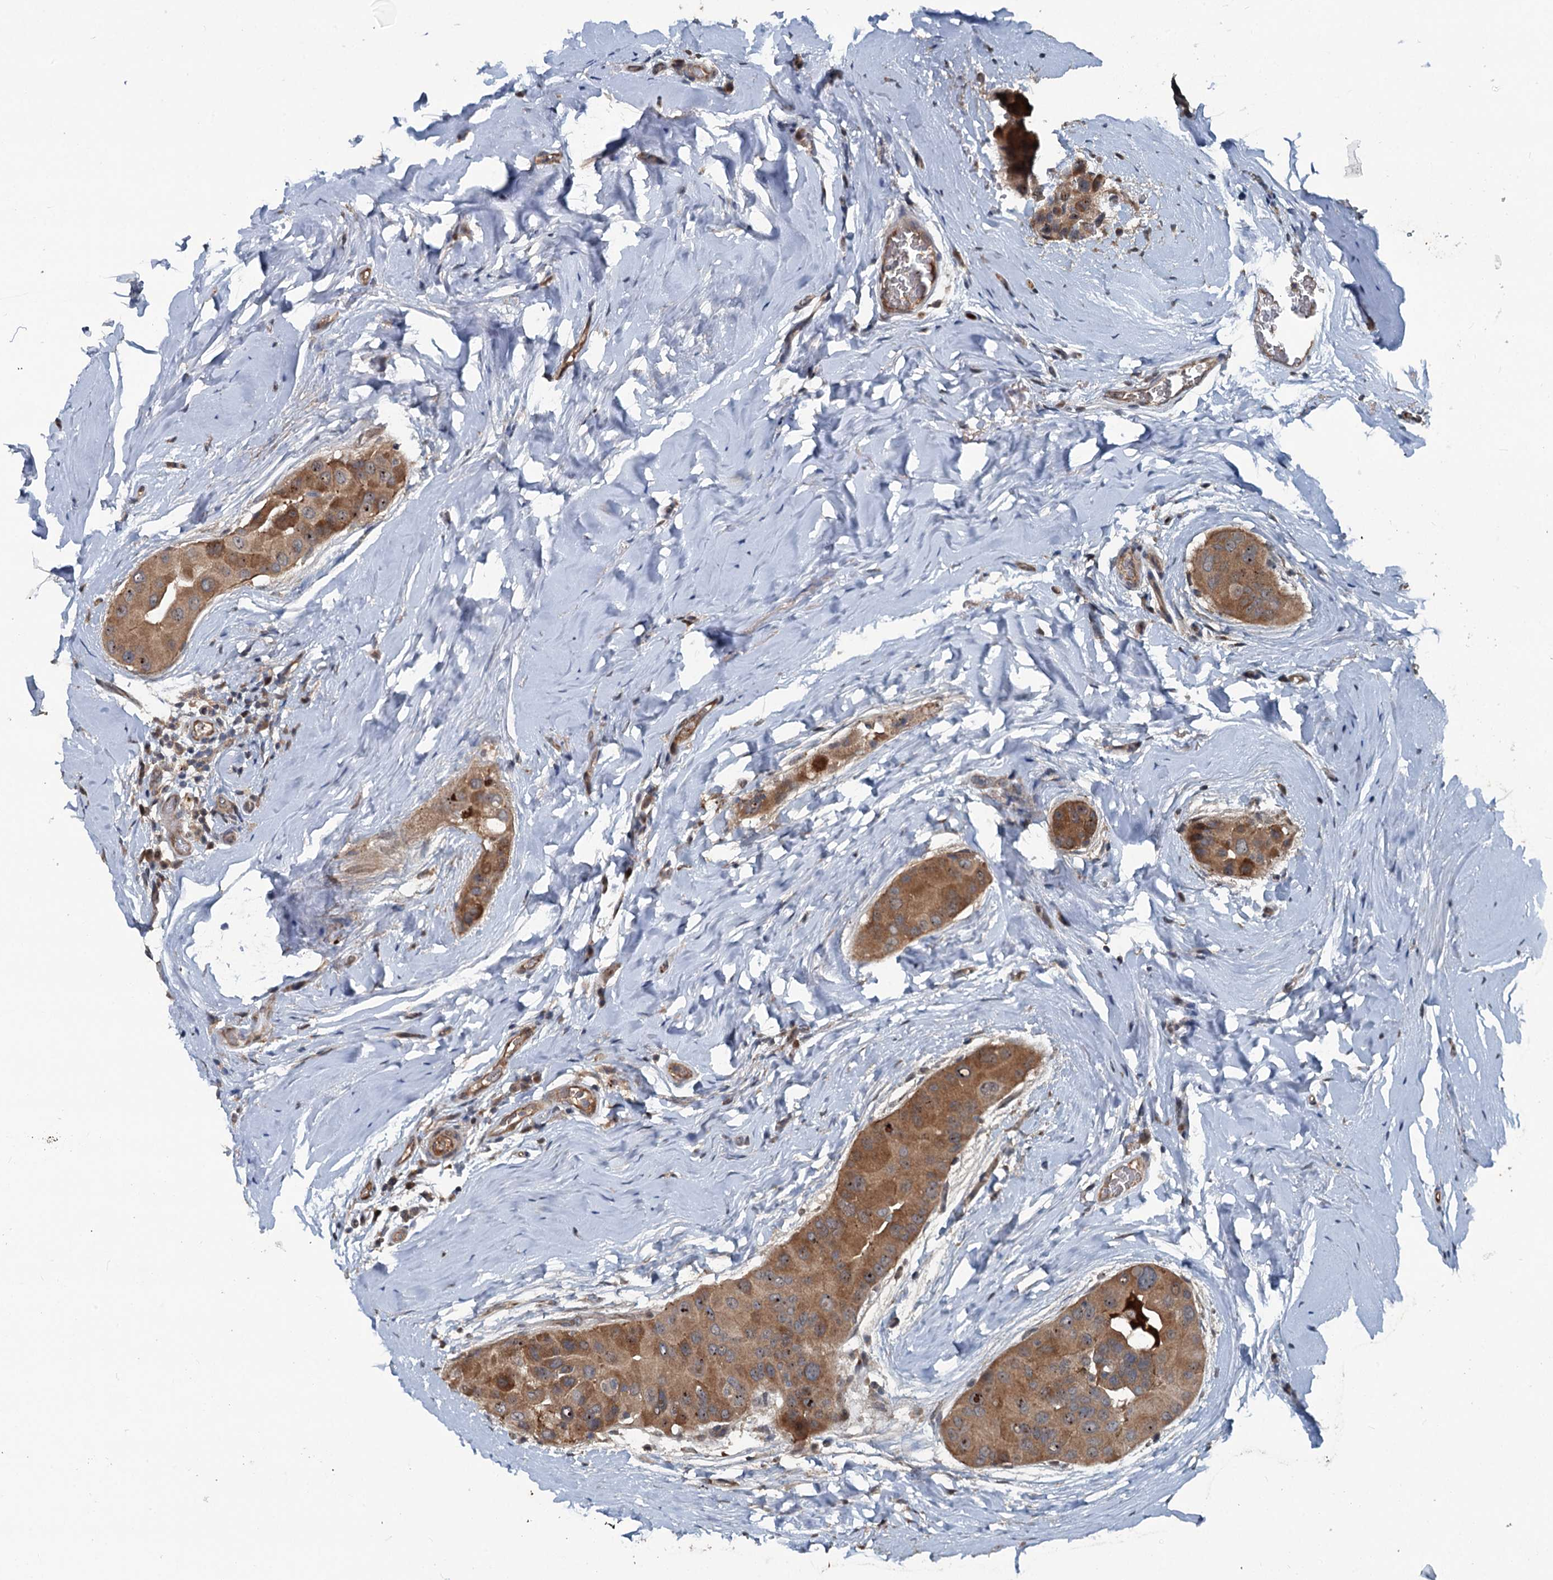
{"staining": {"intensity": "moderate", "quantity": ">75%", "location": "cytoplasmic/membranous,nuclear"}, "tissue": "thyroid cancer", "cell_type": "Tumor cells", "image_type": "cancer", "snomed": [{"axis": "morphology", "description": "Papillary adenocarcinoma, NOS"}, {"axis": "topography", "description": "Thyroid gland"}], "caption": "Immunohistochemical staining of human thyroid cancer (papillary adenocarcinoma) reveals moderate cytoplasmic/membranous and nuclear protein positivity in approximately >75% of tumor cells.", "gene": "TEDC1", "patient": {"sex": "male", "age": 33}}